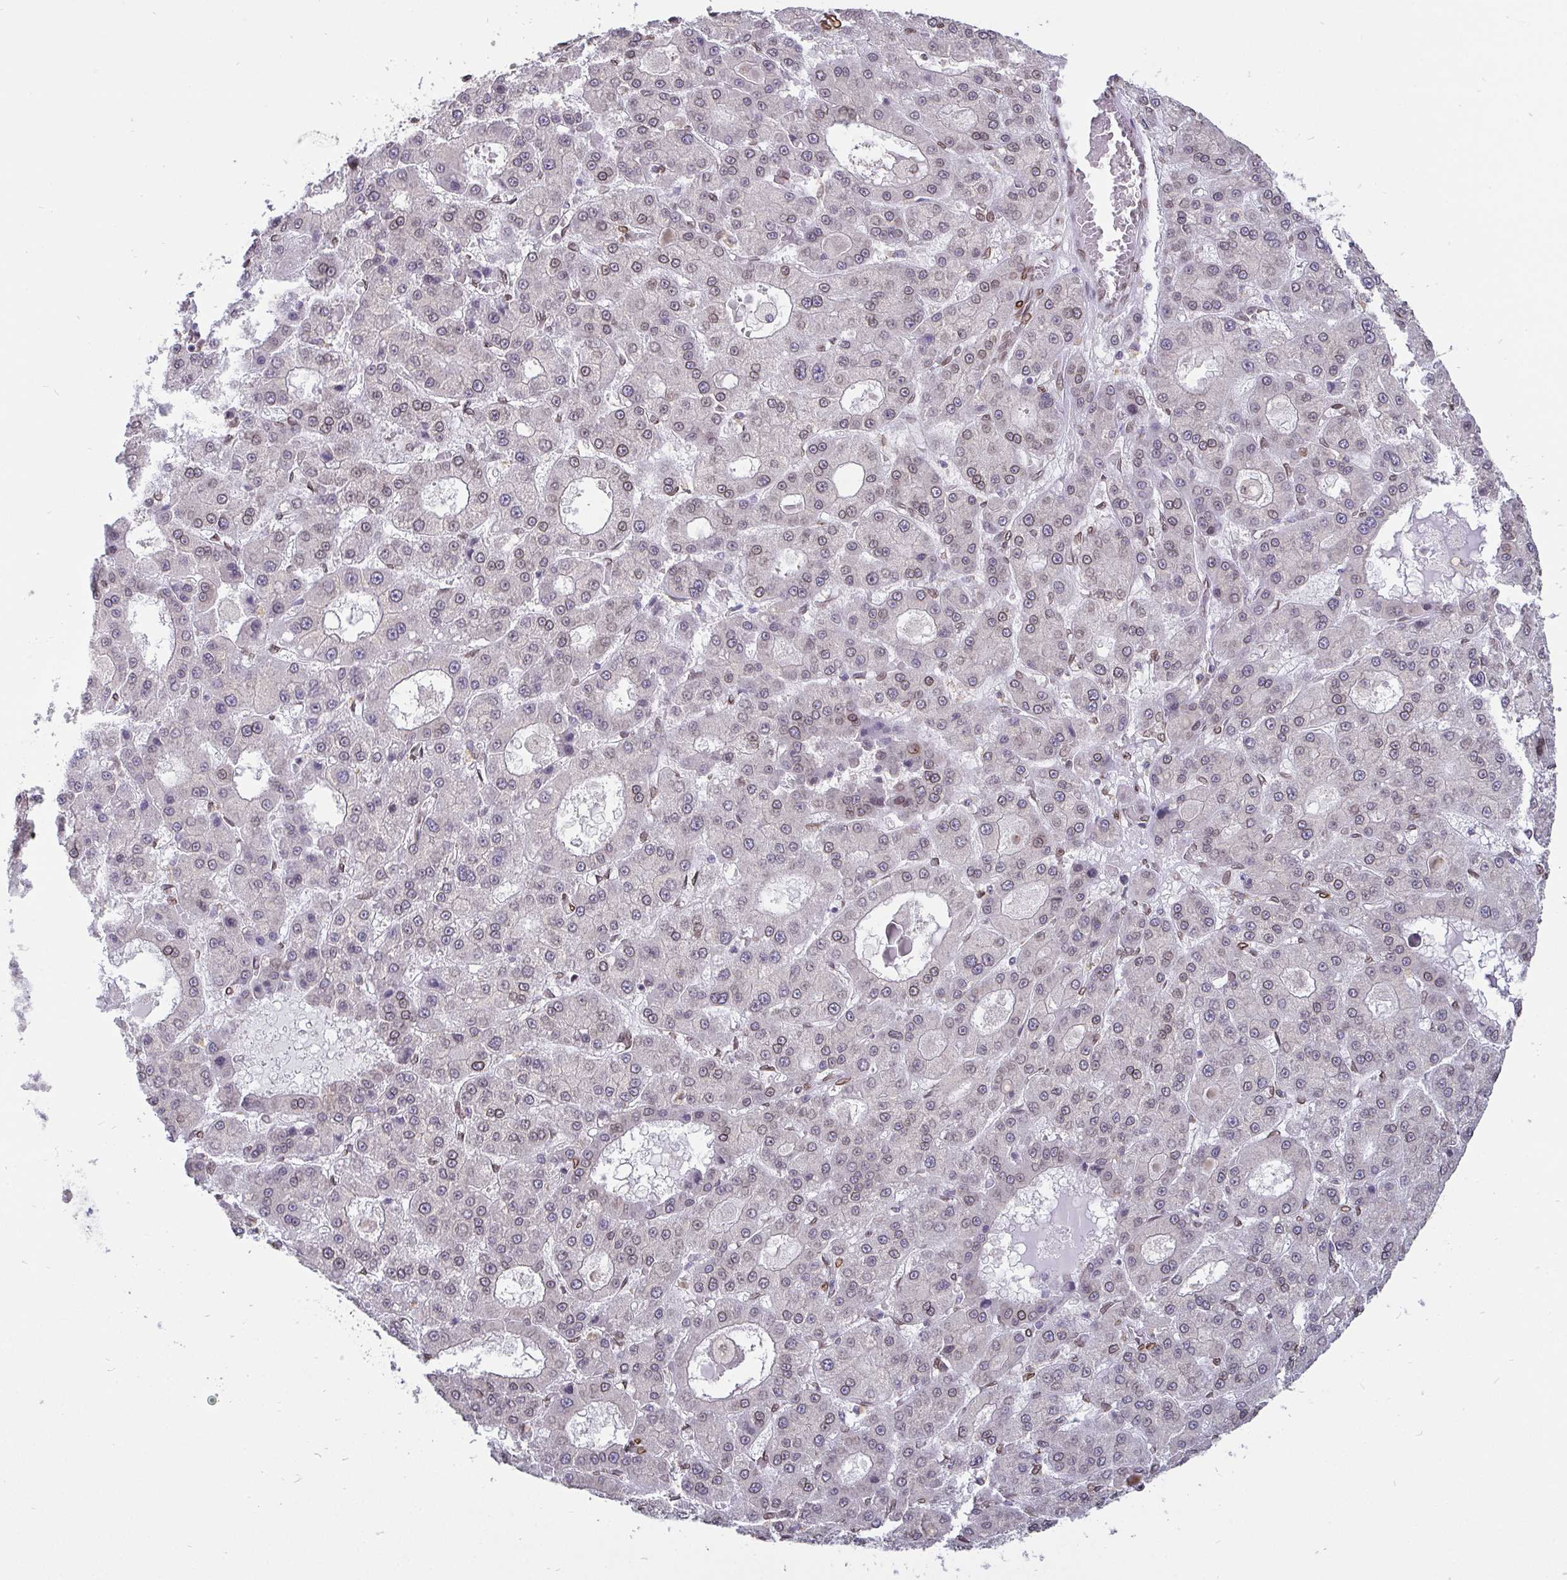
{"staining": {"intensity": "weak", "quantity": "<25%", "location": "nuclear"}, "tissue": "liver cancer", "cell_type": "Tumor cells", "image_type": "cancer", "snomed": [{"axis": "morphology", "description": "Carcinoma, Hepatocellular, NOS"}, {"axis": "topography", "description": "Liver"}], "caption": "This histopathology image is of hepatocellular carcinoma (liver) stained with immunohistochemistry to label a protein in brown with the nuclei are counter-stained blue. There is no staining in tumor cells.", "gene": "EMD", "patient": {"sex": "male", "age": 70}}